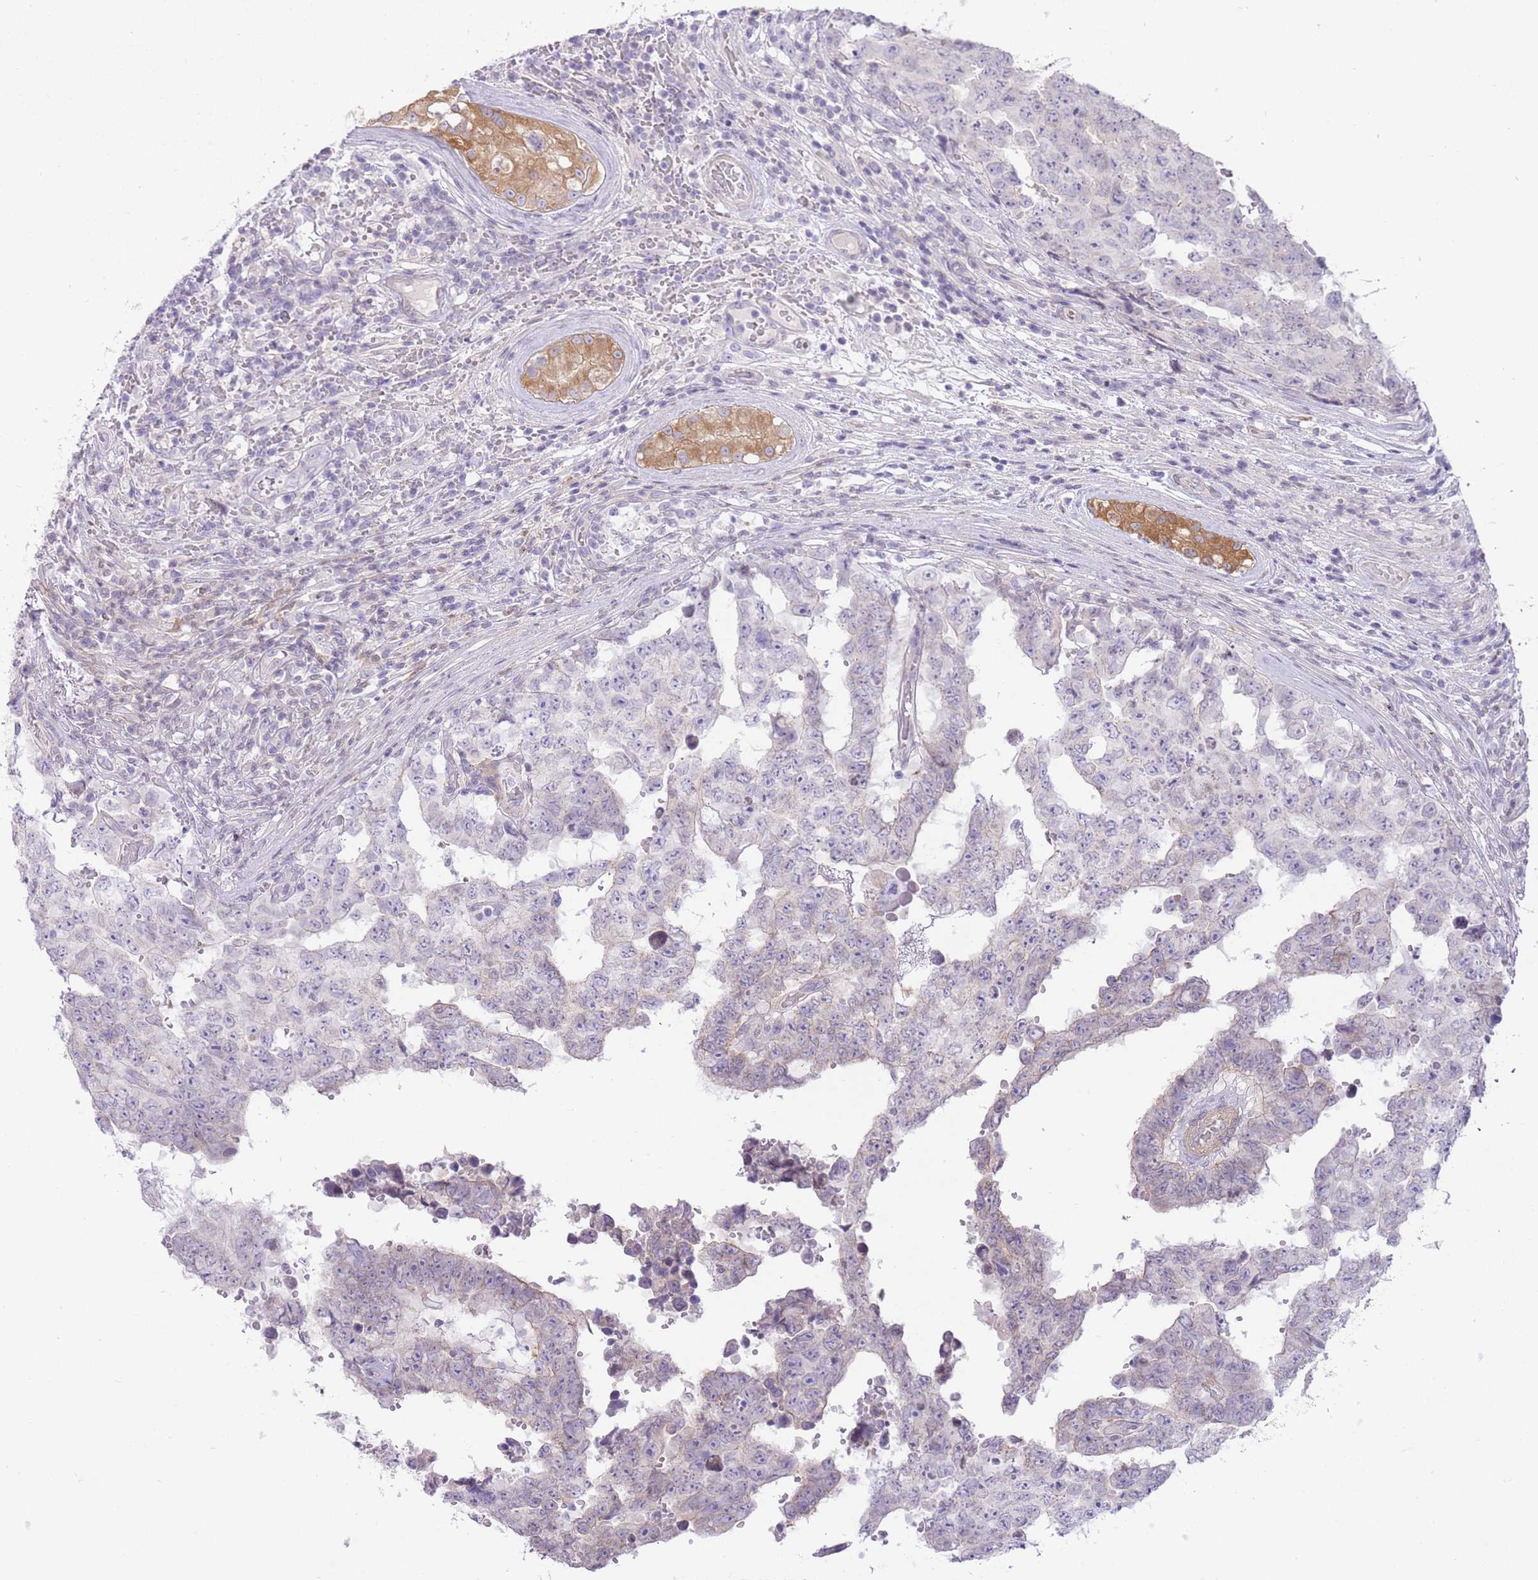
{"staining": {"intensity": "negative", "quantity": "none", "location": "none"}, "tissue": "testis cancer", "cell_type": "Tumor cells", "image_type": "cancer", "snomed": [{"axis": "morphology", "description": "Normal tissue, NOS"}, {"axis": "morphology", "description": "Carcinoma, Embryonal, NOS"}, {"axis": "topography", "description": "Testis"}, {"axis": "topography", "description": "Epididymis"}], "caption": "This is a image of immunohistochemistry (IHC) staining of embryonal carcinoma (testis), which shows no staining in tumor cells.", "gene": "OR11H12", "patient": {"sex": "male", "age": 25}}